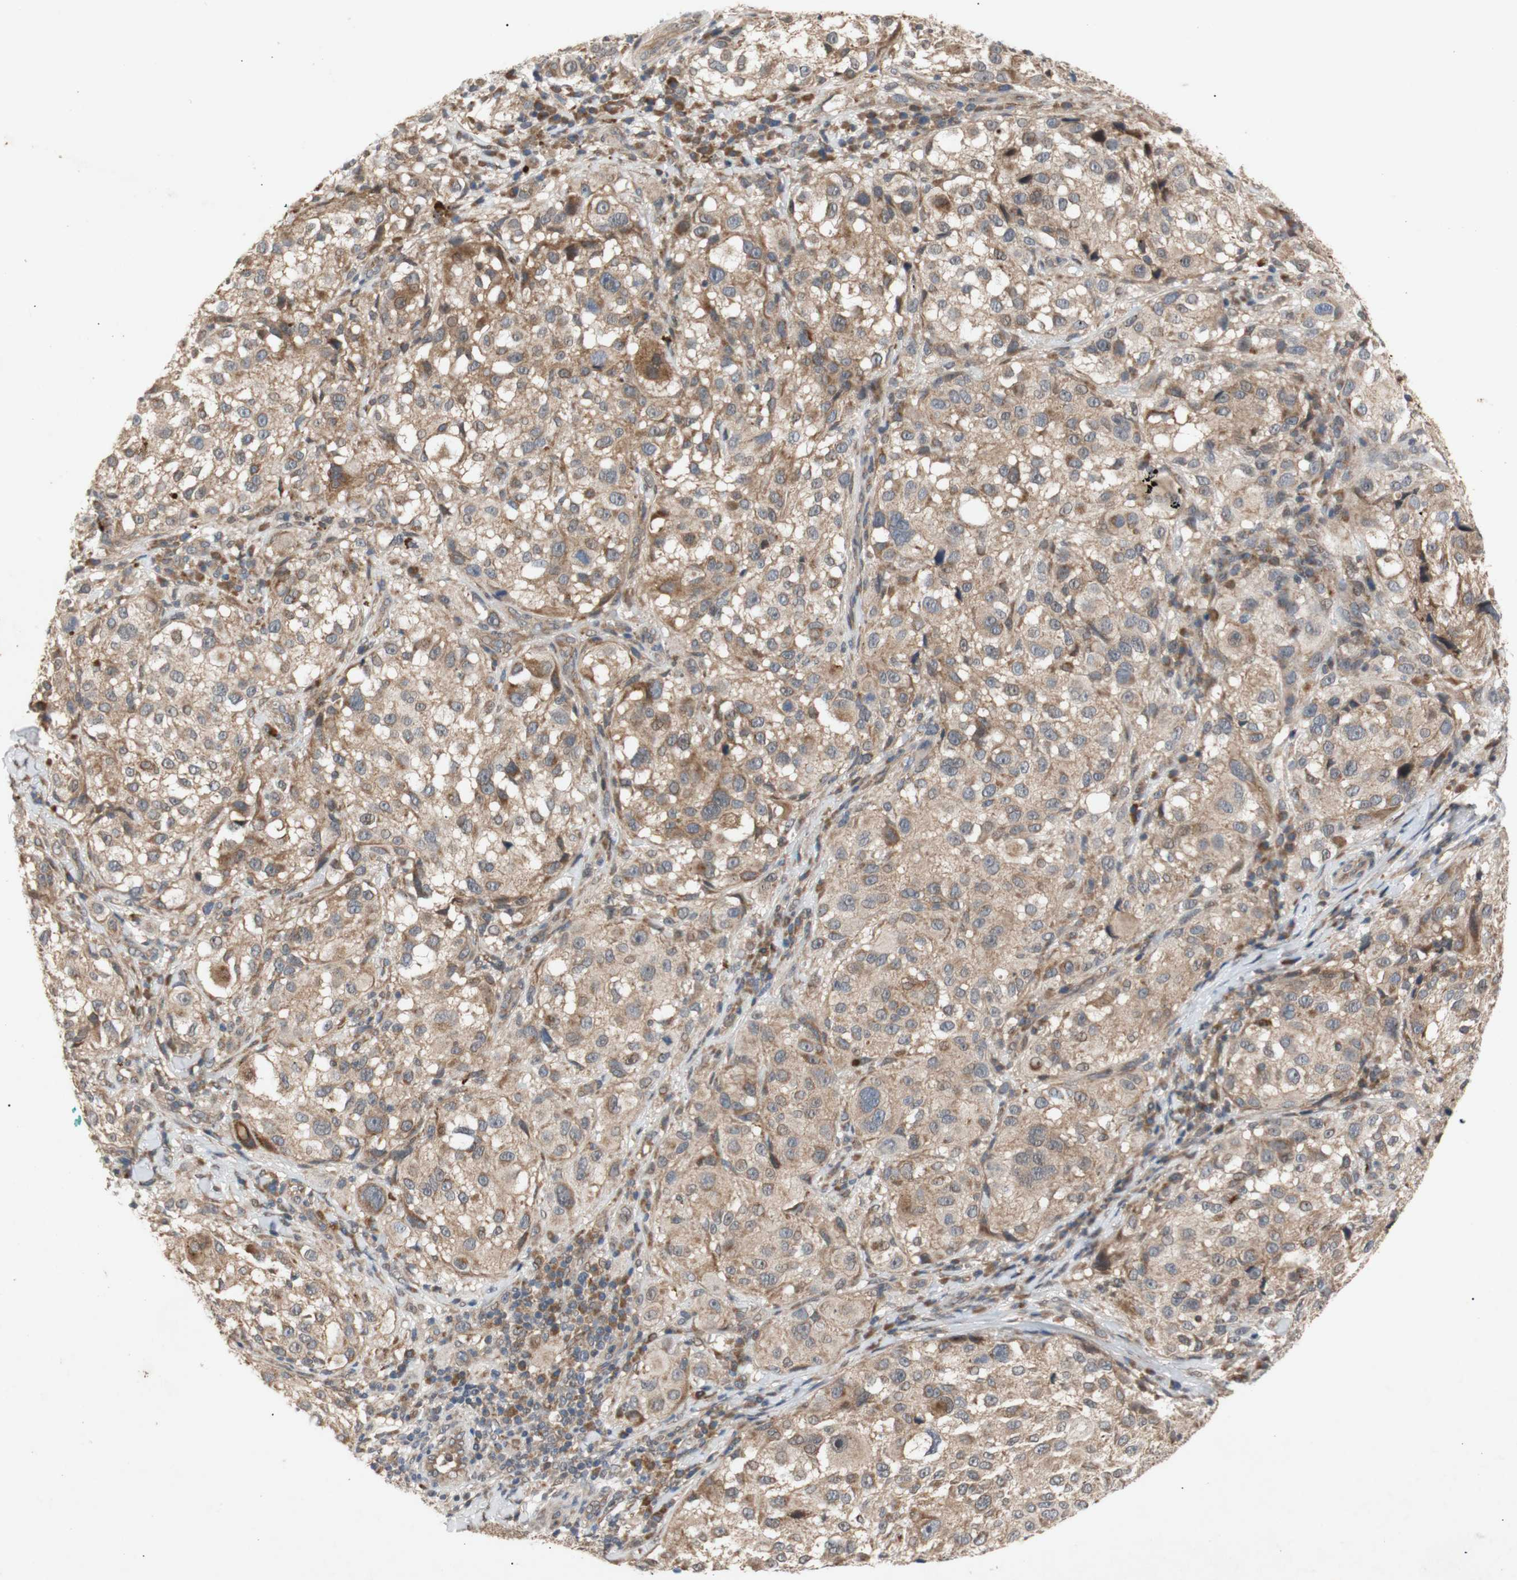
{"staining": {"intensity": "moderate", "quantity": ">75%", "location": "cytoplasmic/membranous"}, "tissue": "melanoma", "cell_type": "Tumor cells", "image_type": "cancer", "snomed": [{"axis": "morphology", "description": "Necrosis, NOS"}, {"axis": "morphology", "description": "Malignant melanoma, NOS"}, {"axis": "topography", "description": "Skin"}], "caption": "Protein positivity by immunohistochemistry shows moderate cytoplasmic/membranous staining in about >75% of tumor cells in melanoma. The staining was performed using DAB (3,3'-diaminobenzidine), with brown indicating positive protein expression. Nuclei are stained blue with hematoxylin.", "gene": "PKN1", "patient": {"sex": "female", "age": 87}}